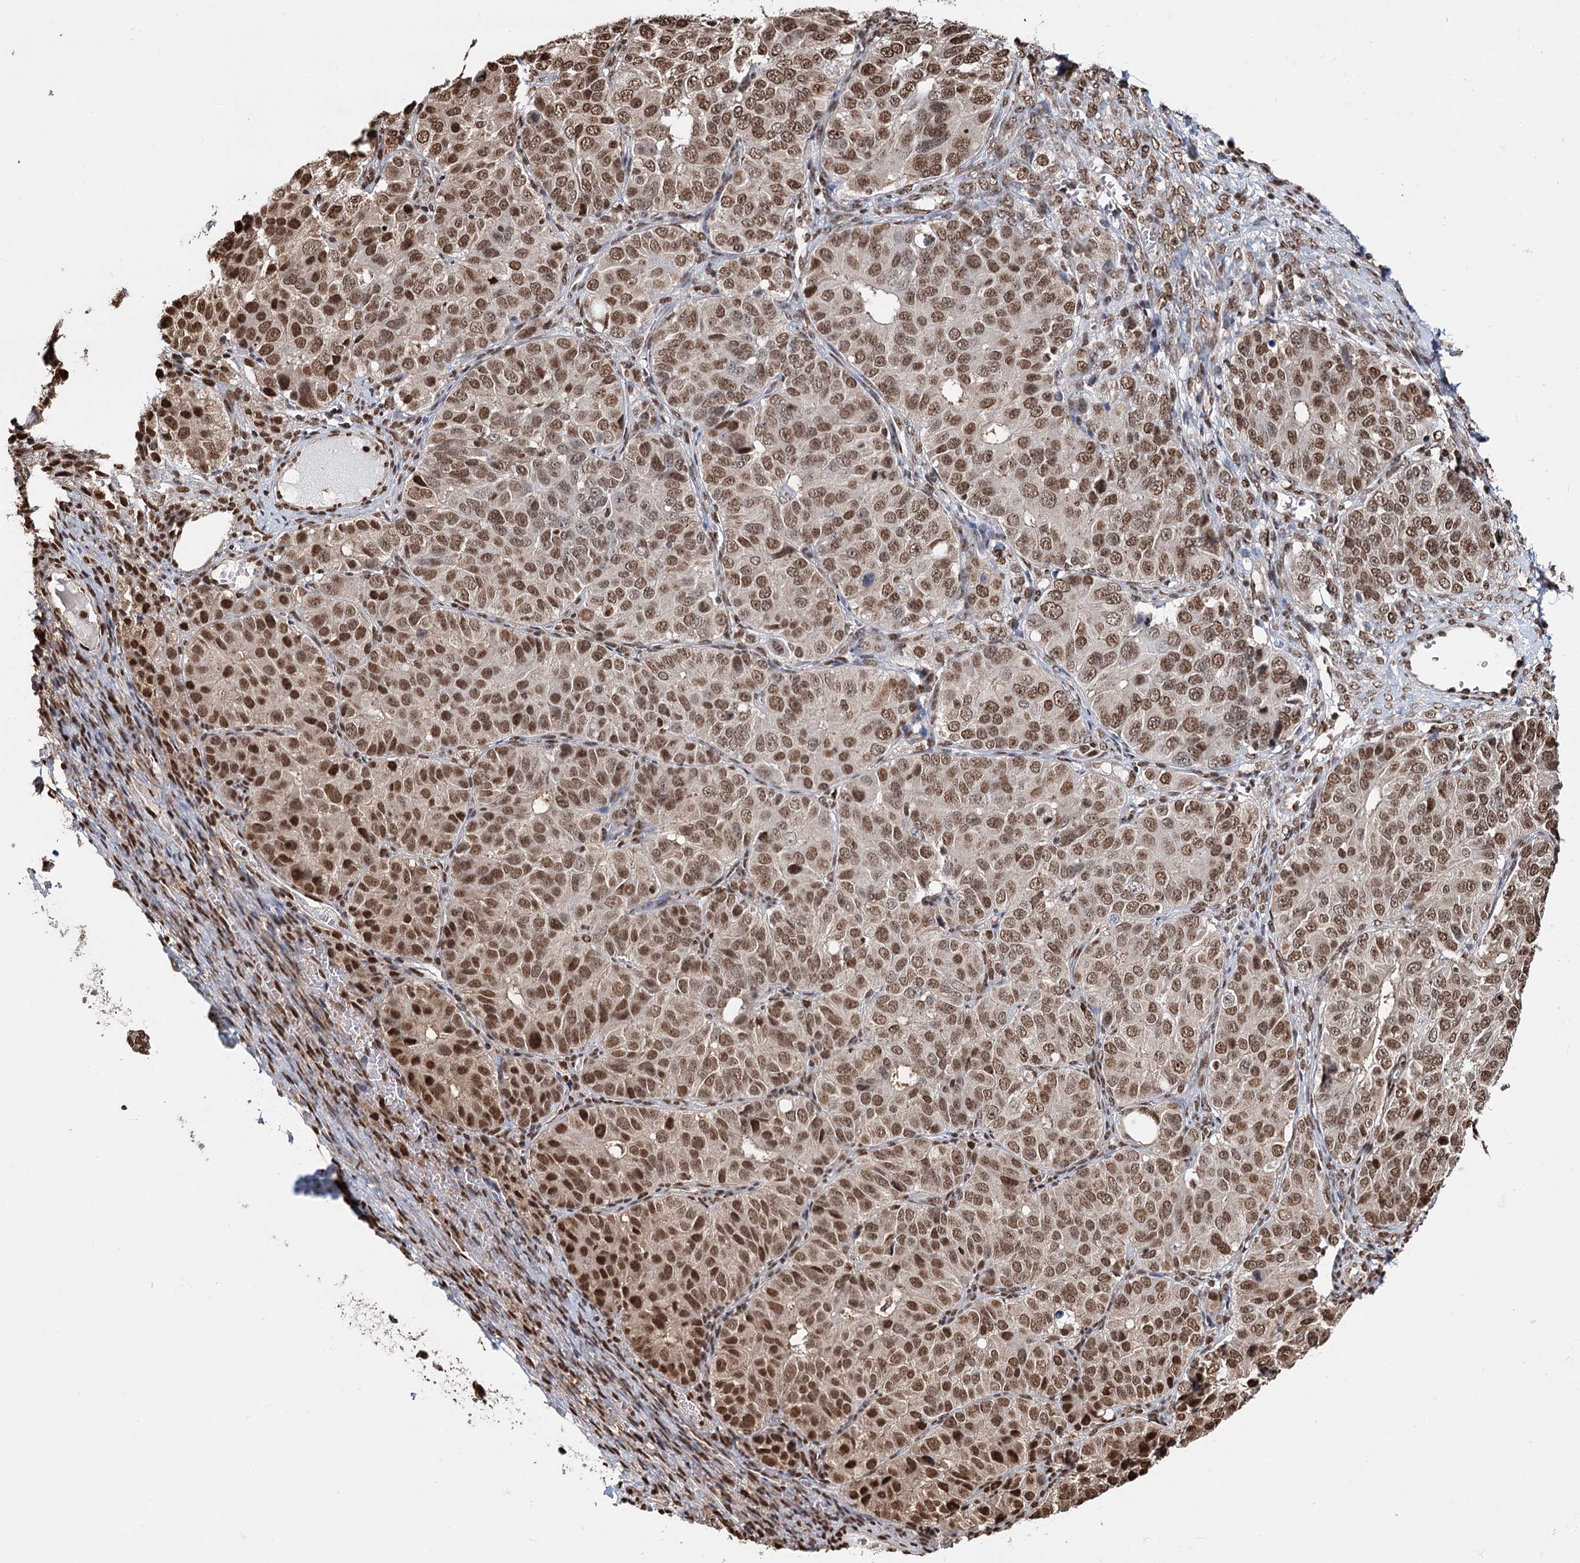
{"staining": {"intensity": "moderate", "quantity": ">75%", "location": "nuclear"}, "tissue": "ovarian cancer", "cell_type": "Tumor cells", "image_type": "cancer", "snomed": [{"axis": "morphology", "description": "Carcinoma, endometroid"}, {"axis": "topography", "description": "Ovary"}], "caption": "IHC of ovarian endometroid carcinoma reveals medium levels of moderate nuclear staining in about >75% of tumor cells.", "gene": "RPS27A", "patient": {"sex": "female", "age": 51}}